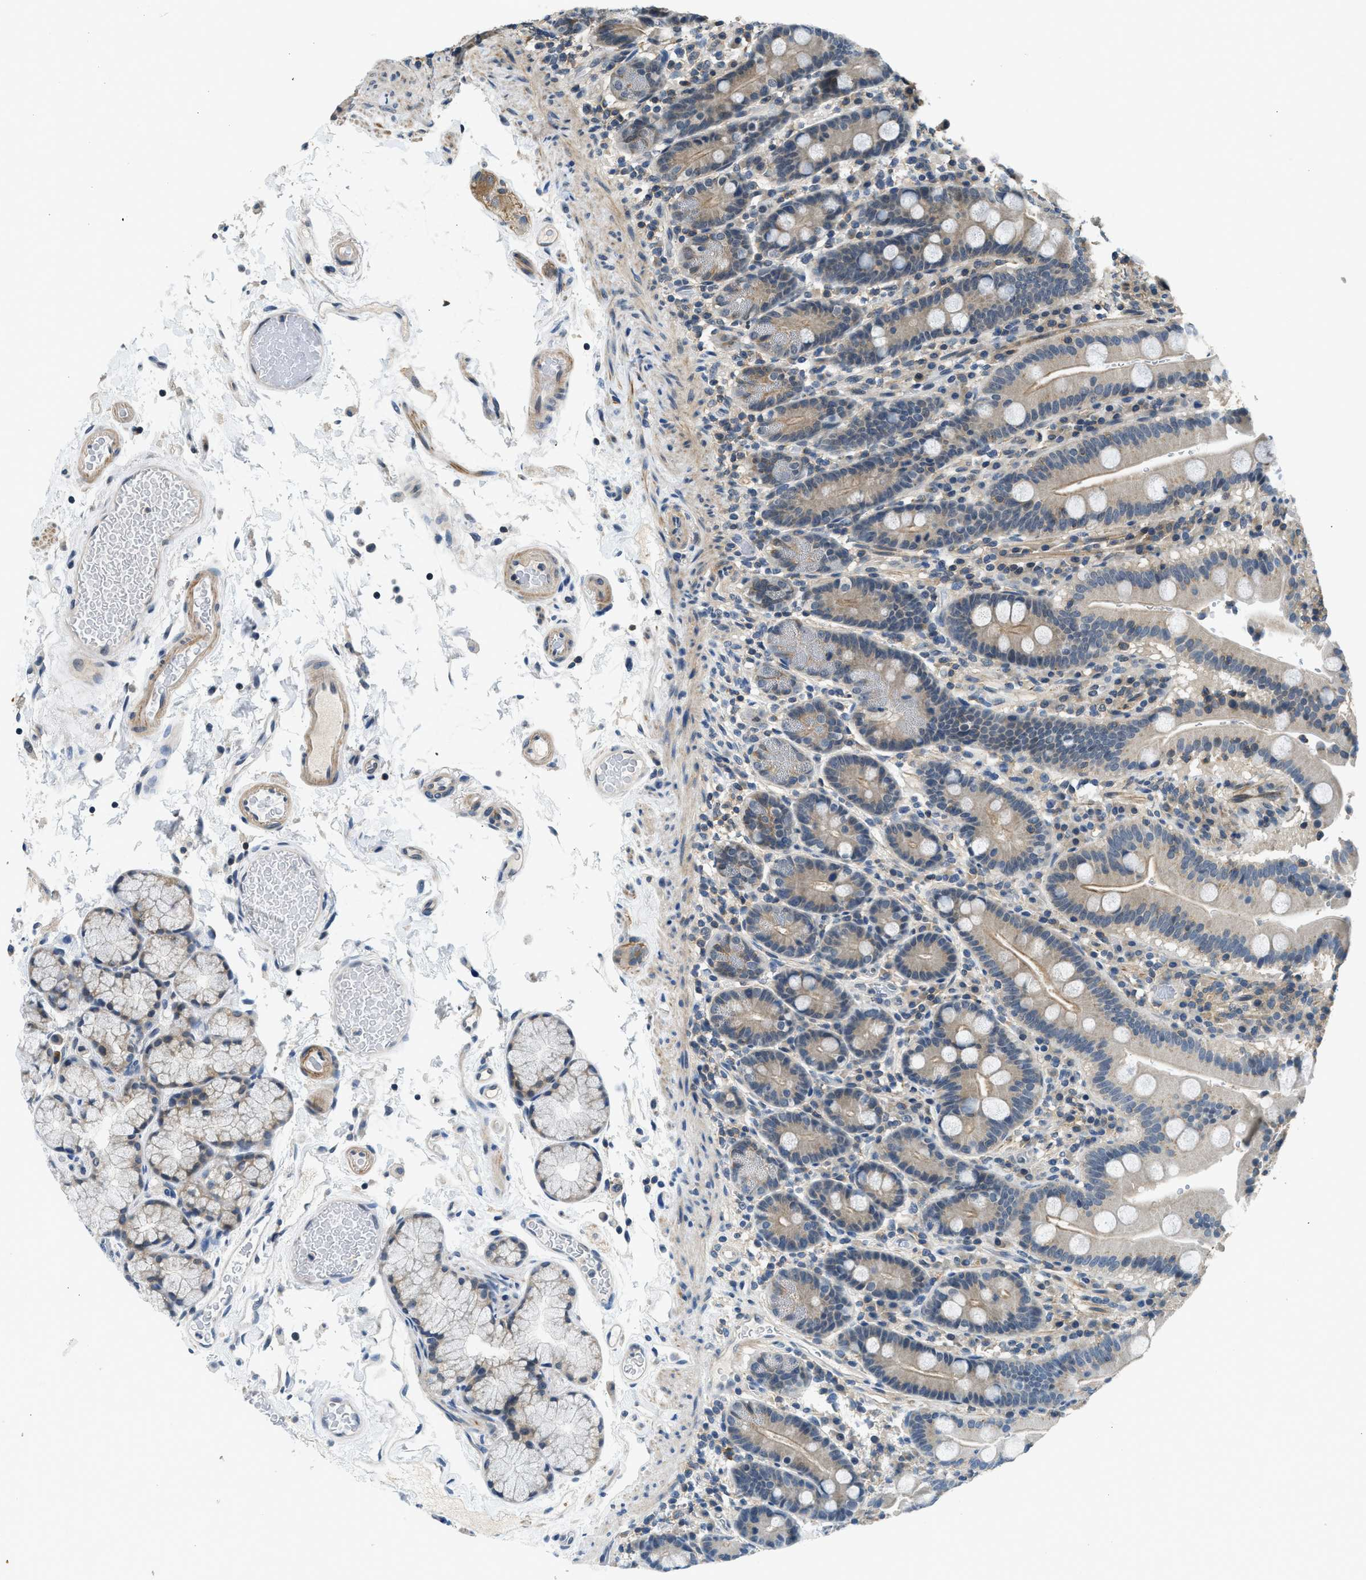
{"staining": {"intensity": "moderate", "quantity": "25%-75%", "location": "cytoplasmic/membranous"}, "tissue": "duodenum", "cell_type": "Glandular cells", "image_type": "normal", "snomed": [{"axis": "morphology", "description": "Normal tissue, NOS"}, {"axis": "topography", "description": "Small intestine, NOS"}], "caption": "Immunohistochemistry (DAB (3,3'-diaminobenzidine)) staining of unremarkable duodenum shows moderate cytoplasmic/membranous protein positivity in approximately 25%-75% of glandular cells.", "gene": "MTMR1", "patient": {"sex": "female", "age": 71}}